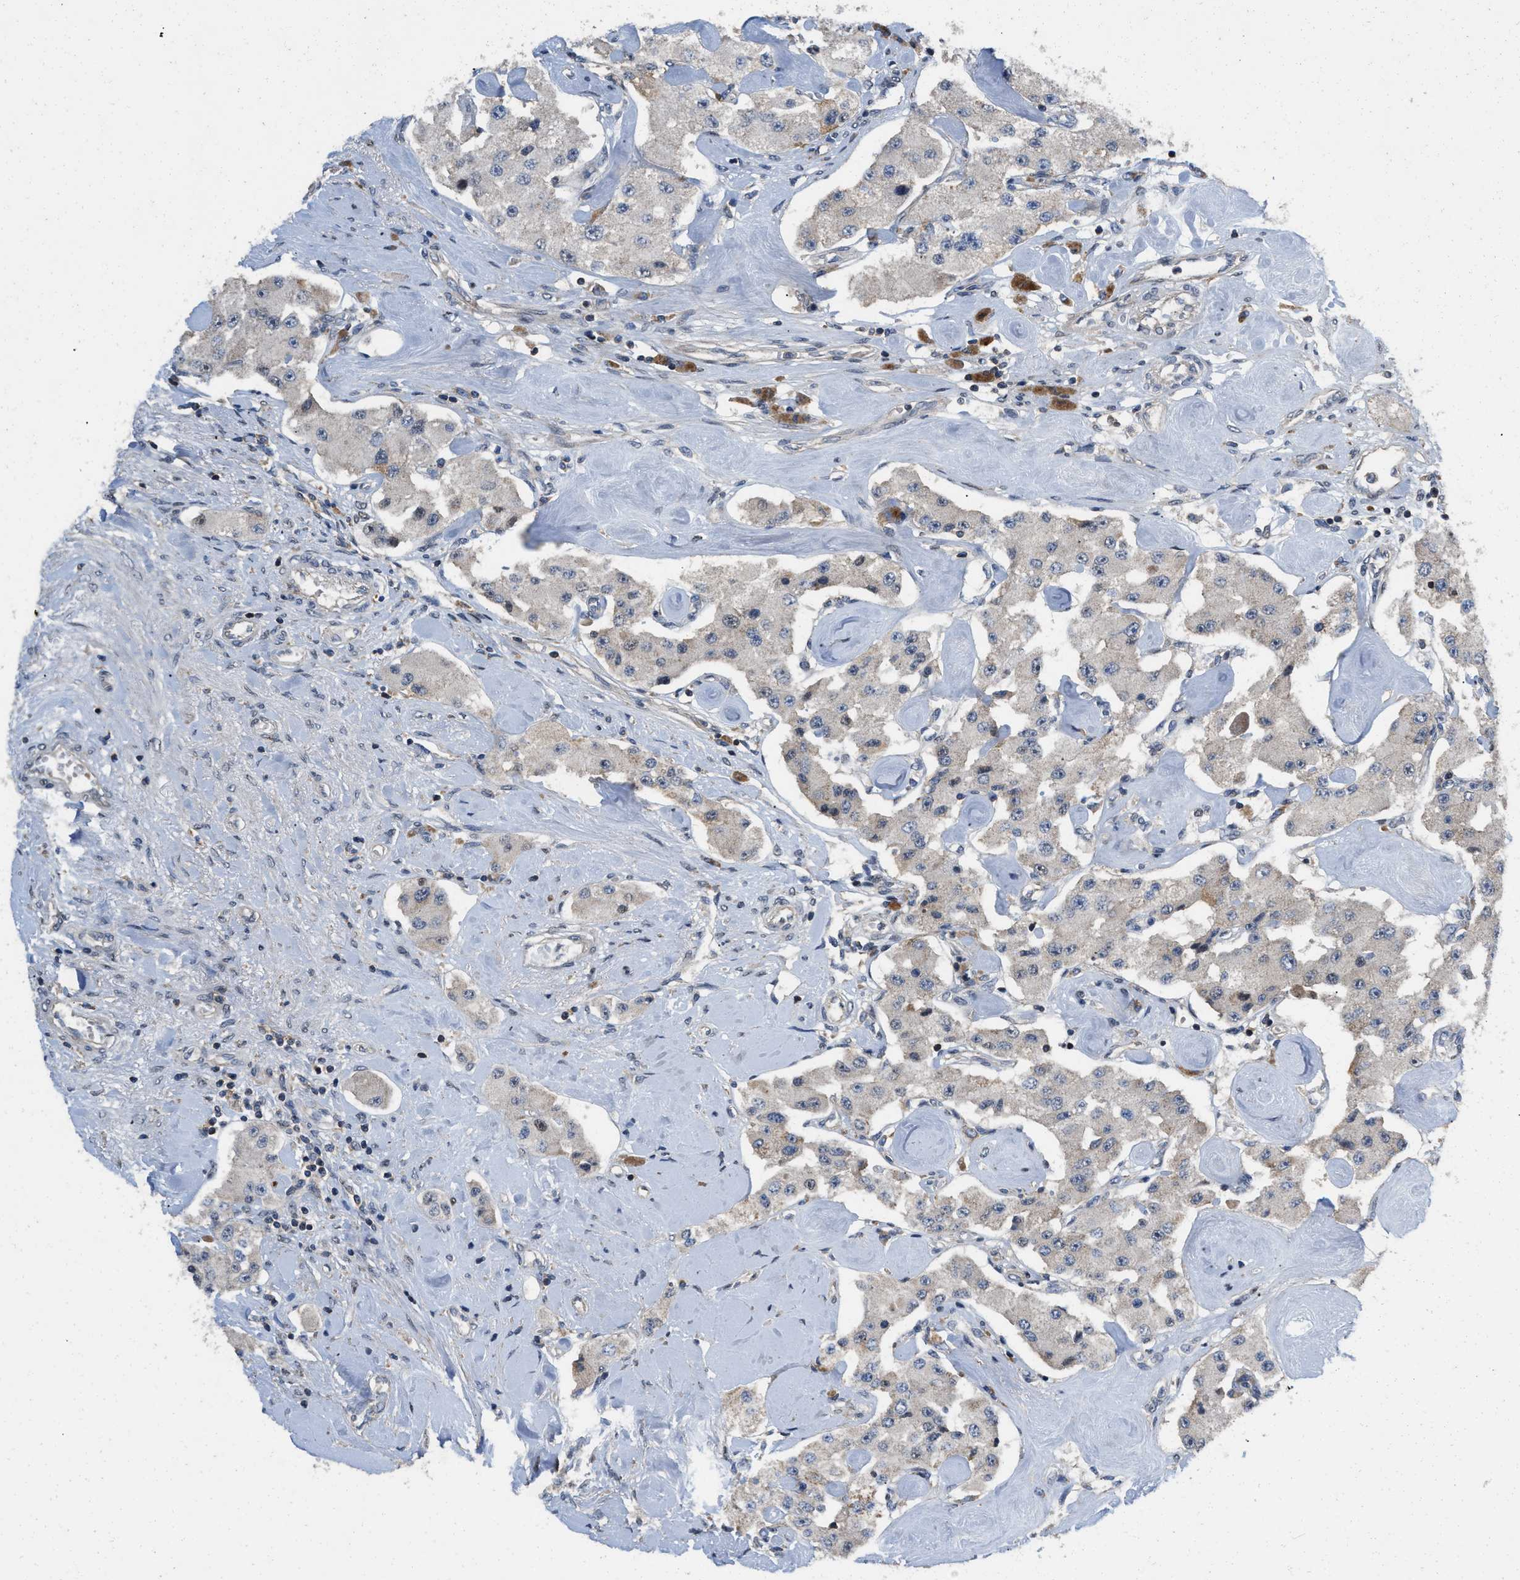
{"staining": {"intensity": "negative", "quantity": "none", "location": "none"}, "tissue": "carcinoid", "cell_type": "Tumor cells", "image_type": "cancer", "snomed": [{"axis": "morphology", "description": "Carcinoid, malignant, NOS"}, {"axis": "topography", "description": "Pancreas"}], "caption": "Protein analysis of carcinoid (malignant) shows no significant expression in tumor cells.", "gene": "PRDM14", "patient": {"sex": "male", "age": 41}}